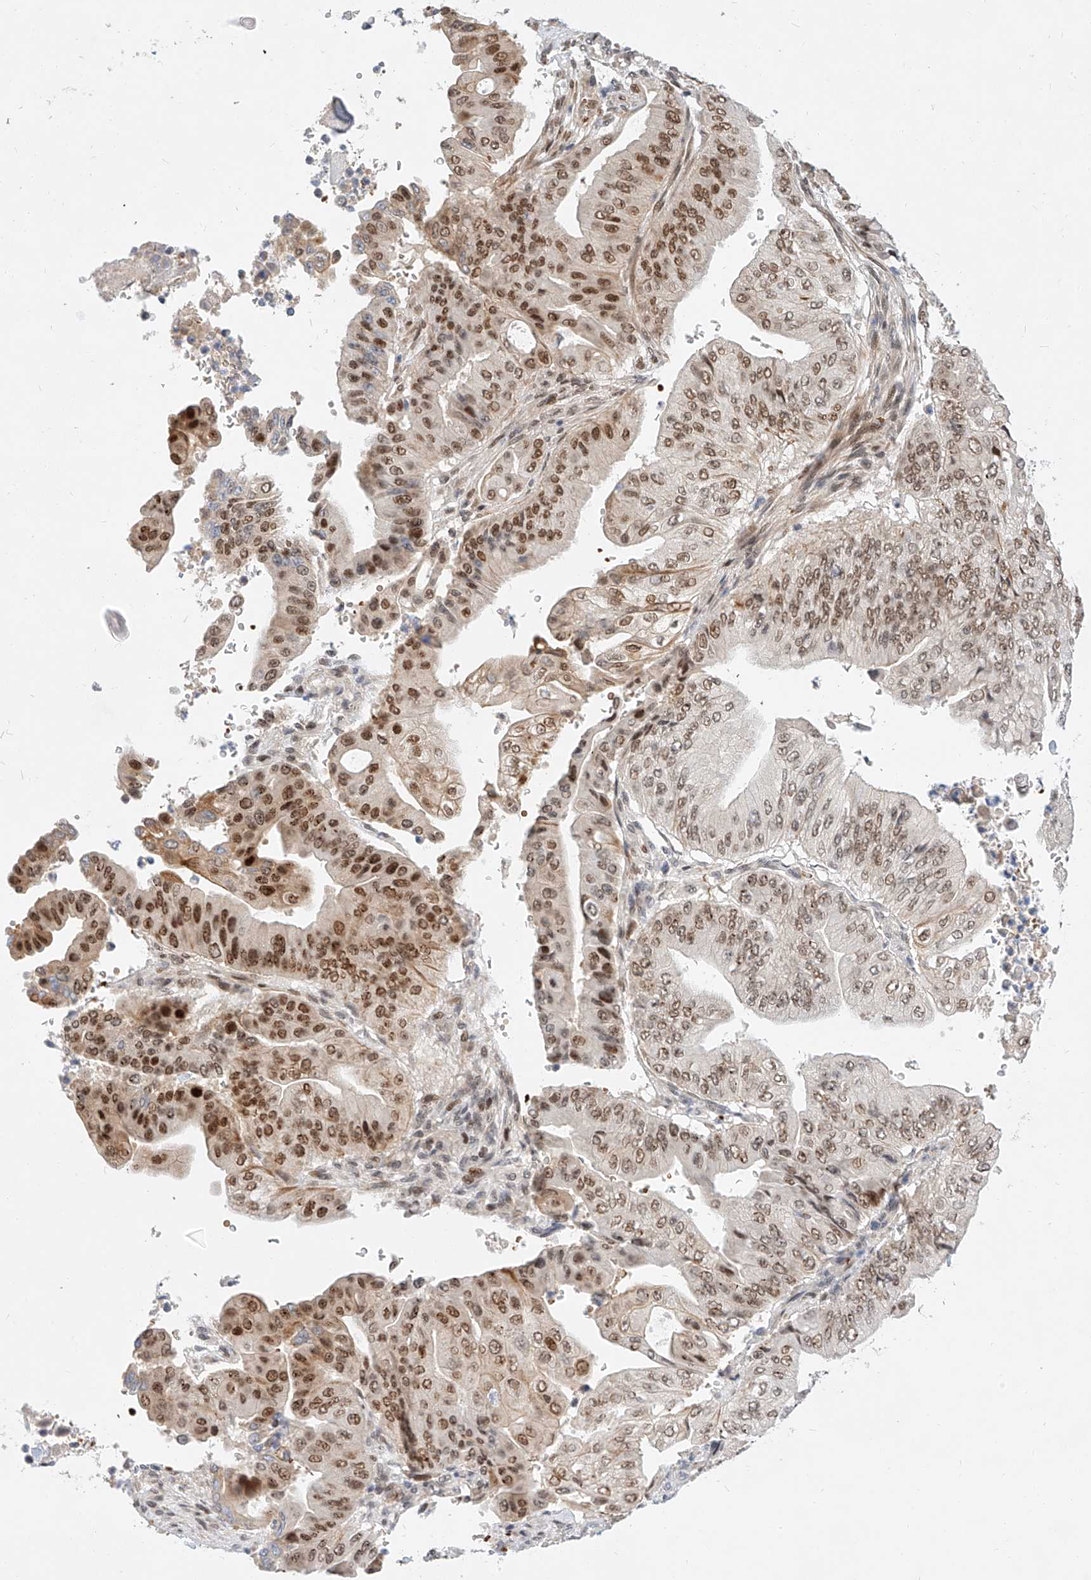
{"staining": {"intensity": "moderate", "quantity": ">75%", "location": "nuclear"}, "tissue": "pancreatic cancer", "cell_type": "Tumor cells", "image_type": "cancer", "snomed": [{"axis": "morphology", "description": "Adenocarcinoma, NOS"}, {"axis": "topography", "description": "Pancreas"}], "caption": "Pancreatic cancer (adenocarcinoma) stained for a protein demonstrates moderate nuclear positivity in tumor cells. The staining was performed using DAB to visualize the protein expression in brown, while the nuclei were stained in blue with hematoxylin (Magnification: 20x).", "gene": "CBX8", "patient": {"sex": "female", "age": 77}}